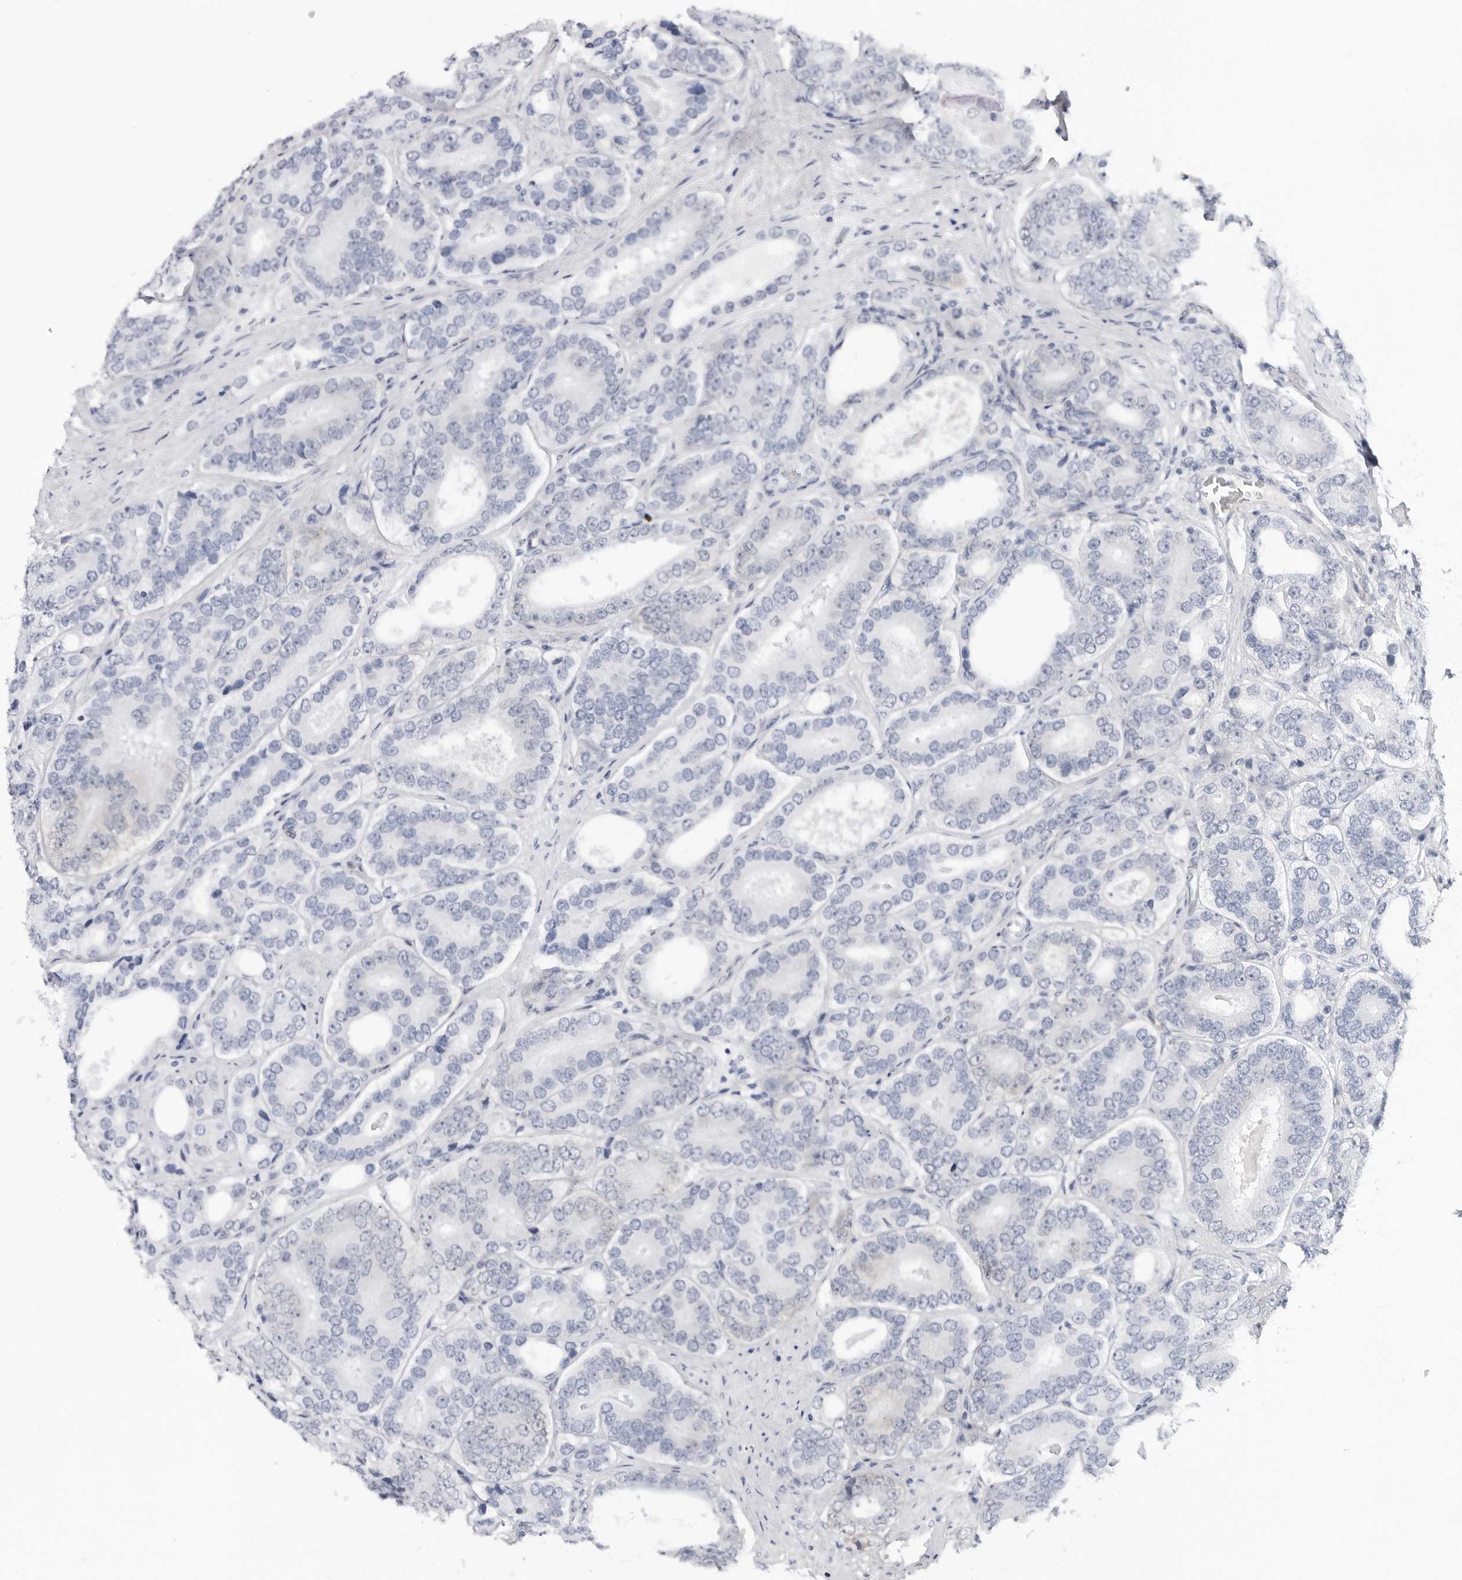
{"staining": {"intensity": "negative", "quantity": "none", "location": "none"}, "tissue": "prostate cancer", "cell_type": "Tumor cells", "image_type": "cancer", "snomed": [{"axis": "morphology", "description": "Adenocarcinoma, High grade"}, {"axis": "topography", "description": "Prostate"}], "caption": "Image shows no protein positivity in tumor cells of prostate adenocarcinoma (high-grade) tissue.", "gene": "SLC19A1", "patient": {"sex": "male", "age": 56}}